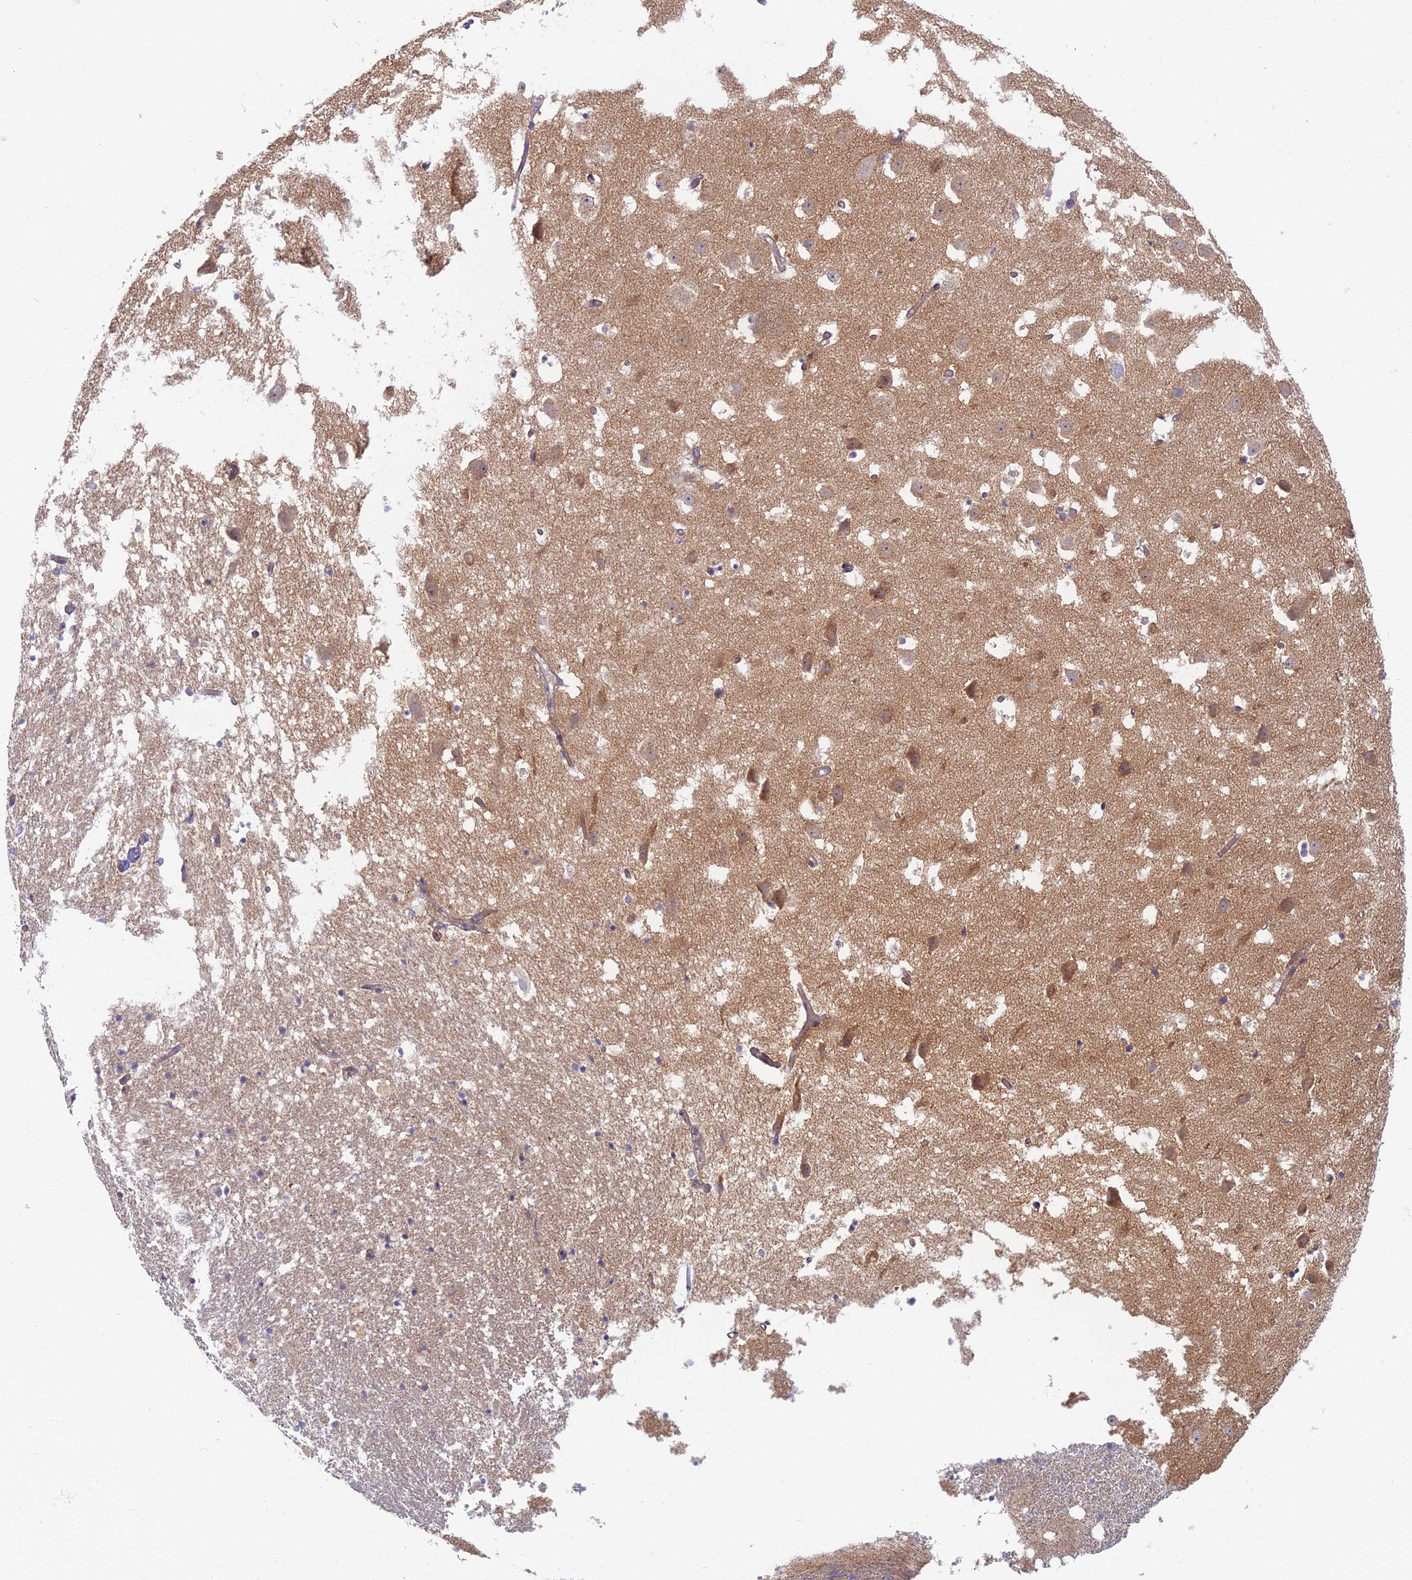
{"staining": {"intensity": "weak", "quantity": "<25%", "location": "cytoplasmic/membranous"}, "tissue": "hippocampus", "cell_type": "Glial cells", "image_type": "normal", "snomed": [{"axis": "morphology", "description": "Normal tissue, NOS"}, {"axis": "topography", "description": "Hippocampus"}], "caption": "The immunohistochemistry photomicrograph has no significant staining in glial cells of hippocampus. (DAB IHC, high magnification).", "gene": "PROX2", "patient": {"sex": "female", "age": 52}}